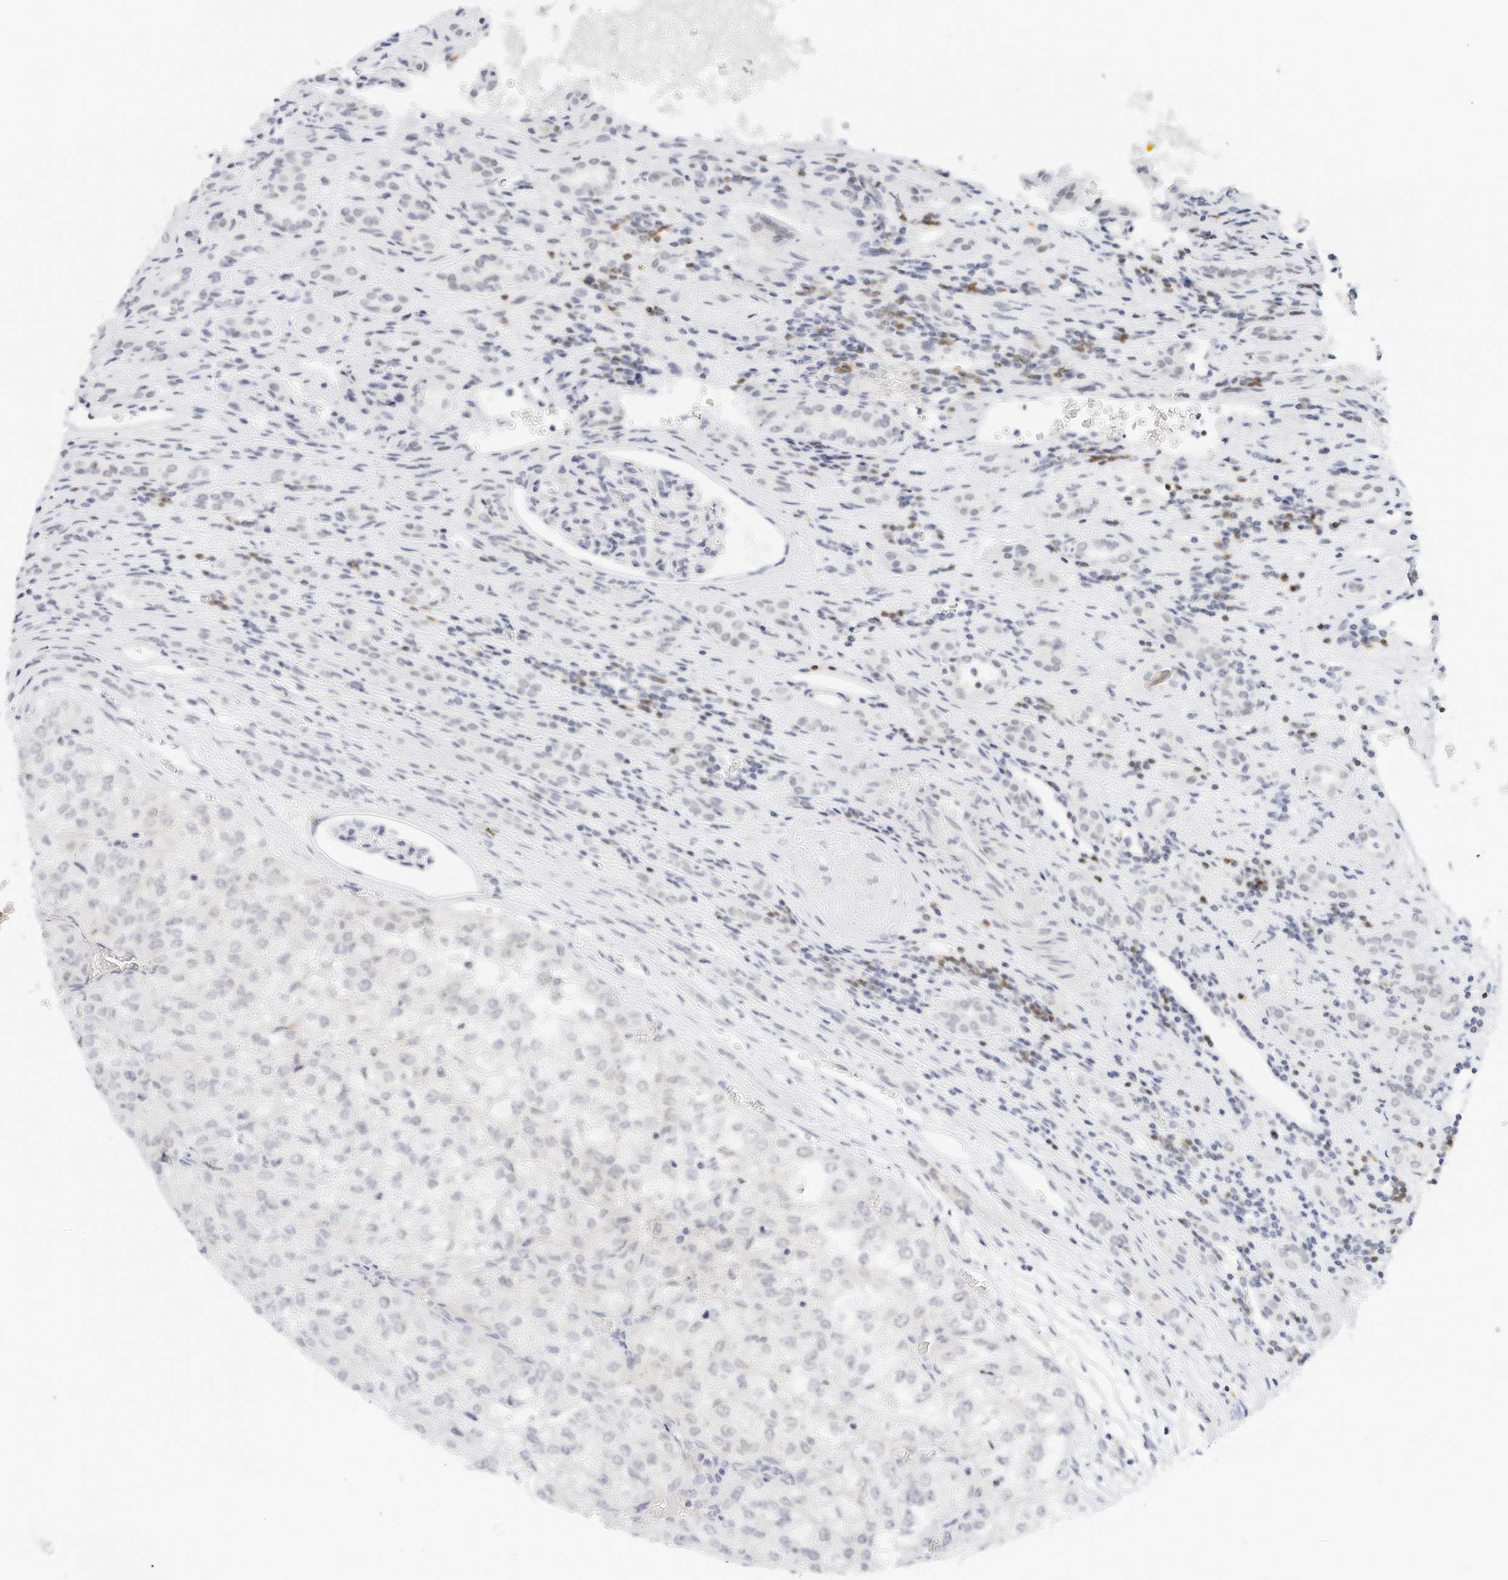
{"staining": {"intensity": "negative", "quantity": "none", "location": "none"}, "tissue": "renal cancer", "cell_type": "Tumor cells", "image_type": "cancer", "snomed": [{"axis": "morphology", "description": "Adenocarcinoma, NOS"}, {"axis": "topography", "description": "Kidney"}], "caption": "Immunohistochemical staining of human renal cancer (adenocarcinoma) demonstrates no significant expression in tumor cells. The staining is performed using DAB (3,3'-diaminobenzidine) brown chromogen with nuclei counter-stained in using hematoxylin.", "gene": "CD22", "patient": {"sex": "female", "age": 54}}